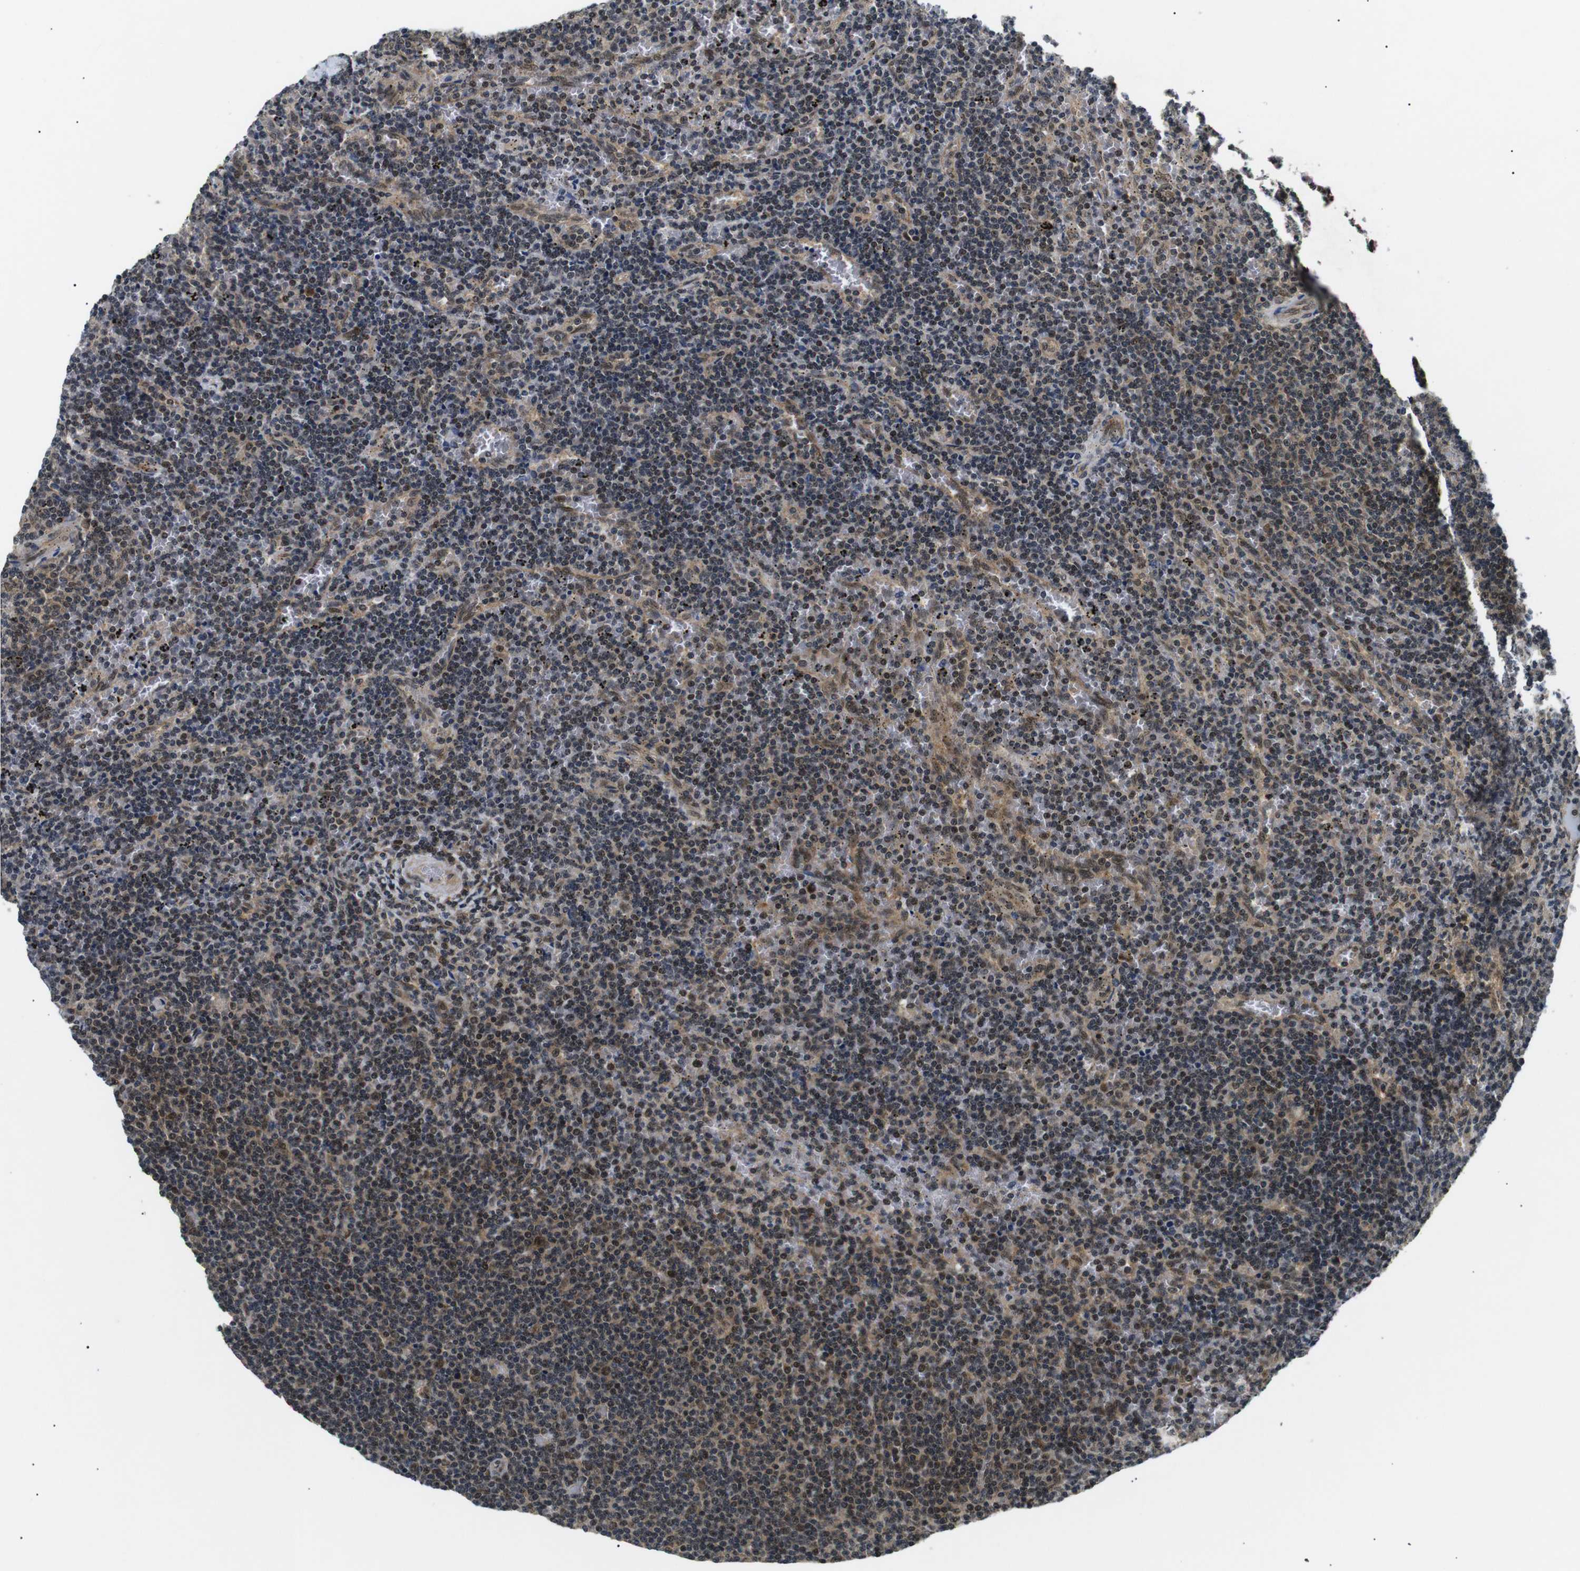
{"staining": {"intensity": "moderate", "quantity": "25%-75%", "location": "cytoplasmic/membranous,nuclear"}, "tissue": "lymphoma", "cell_type": "Tumor cells", "image_type": "cancer", "snomed": [{"axis": "morphology", "description": "Malignant lymphoma, non-Hodgkin's type, Low grade"}, {"axis": "topography", "description": "Spleen"}], "caption": "Protein analysis of low-grade malignant lymphoma, non-Hodgkin's type tissue reveals moderate cytoplasmic/membranous and nuclear positivity in approximately 25%-75% of tumor cells.", "gene": "SKP1", "patient": {"sex": "female", "age": 50}}